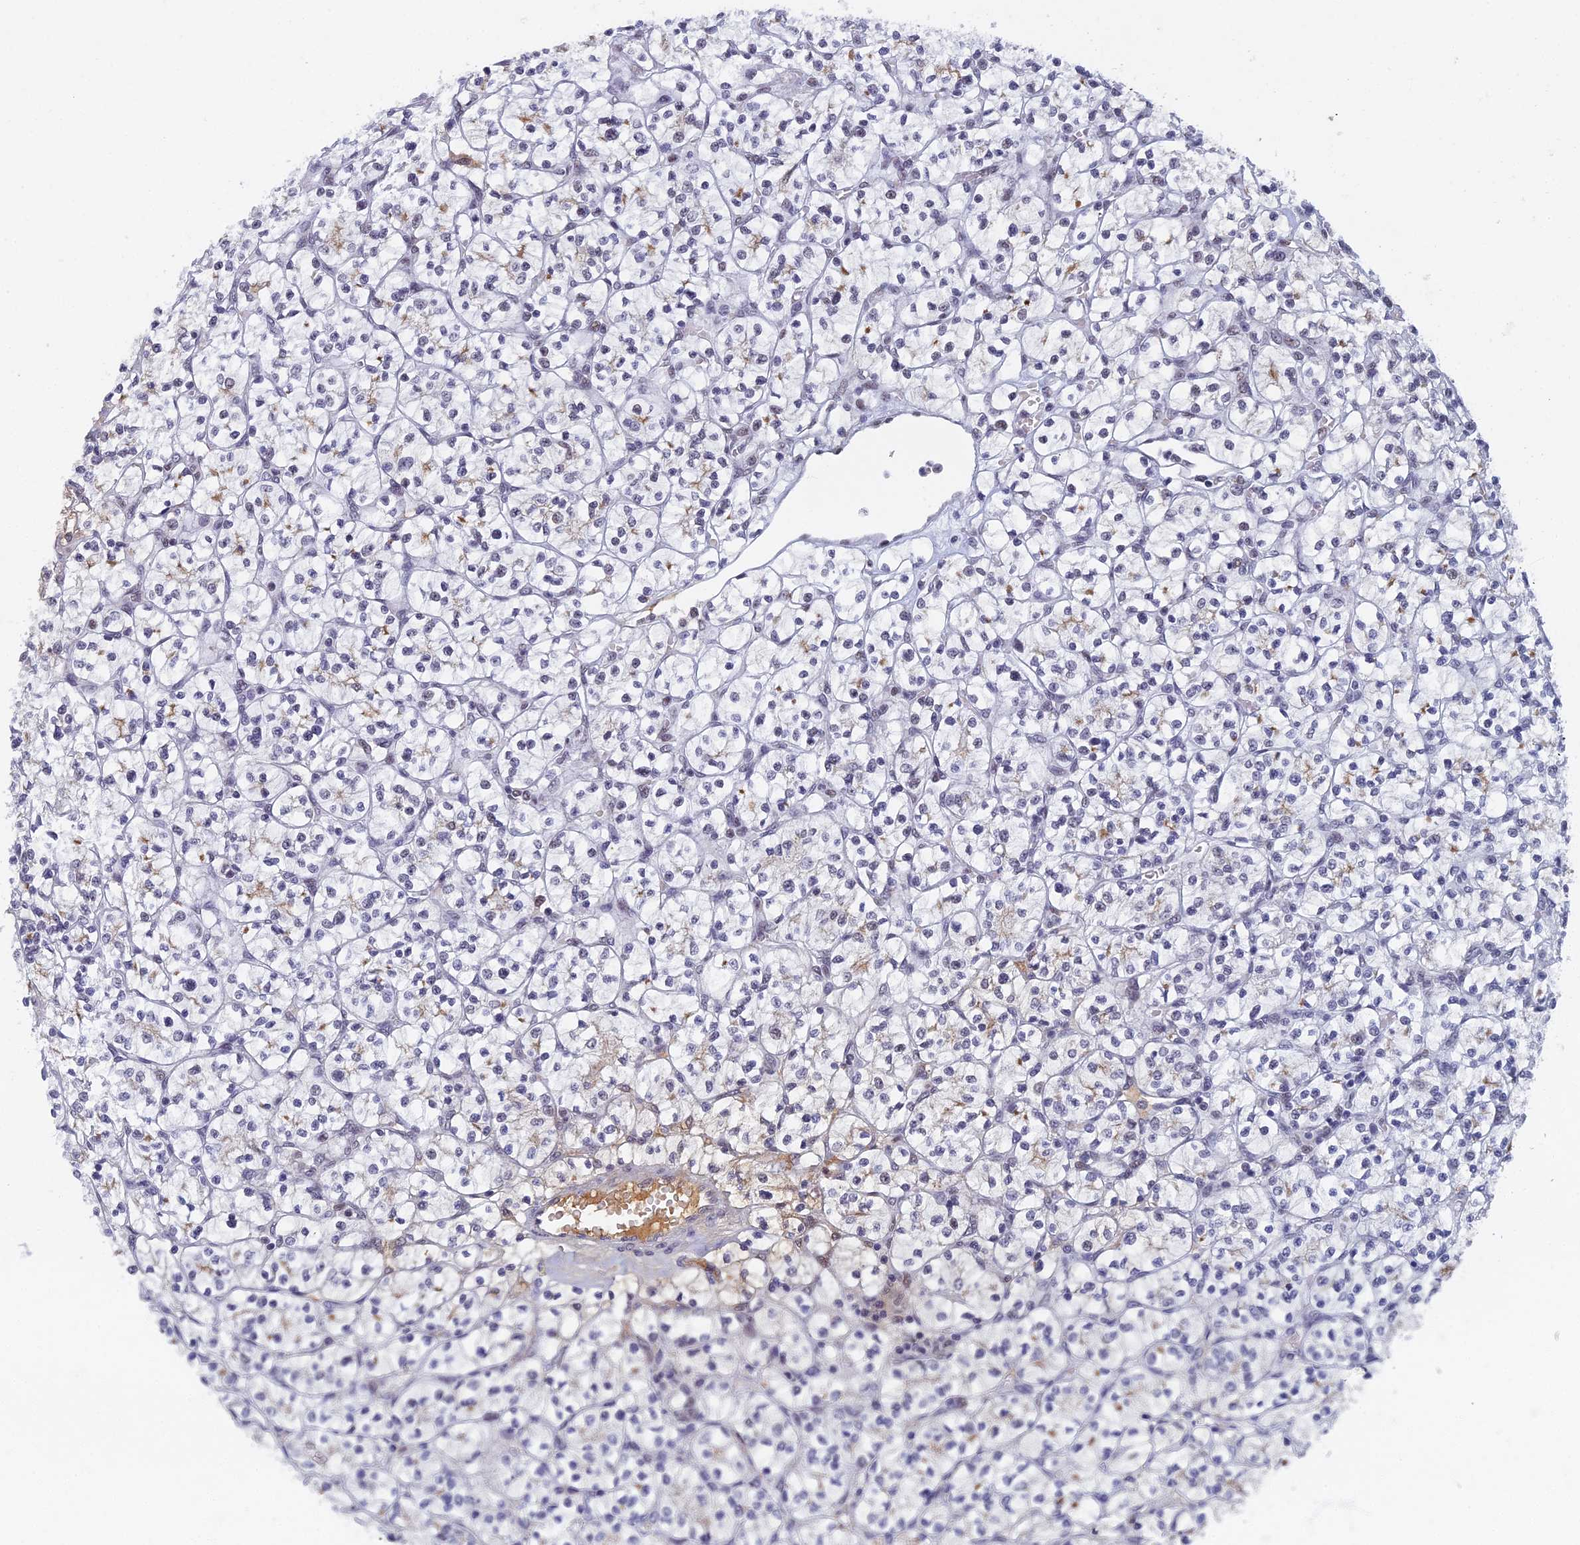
{"staining": {"intensity": "weak", "quantity": "<25%", "location": "cytoplasmic/membranous"}, "tissue": "renal cancer", "cell_type": "Tumor cells", "image_type": "cancer", "snomed": [{"axis": "morphology", "description": "Adenocarcinoma, NOS"}, {"axis": "topography", "description": "Kidney"}], "caption": "DAB (3,3'-diaminobenzidine) immunohistochemical staining of adenocarcinoma (renal) exhibits no significant expression in tumor cells.", "gene": "TAF13", "patient": {"sex": "female", "age": 64}}